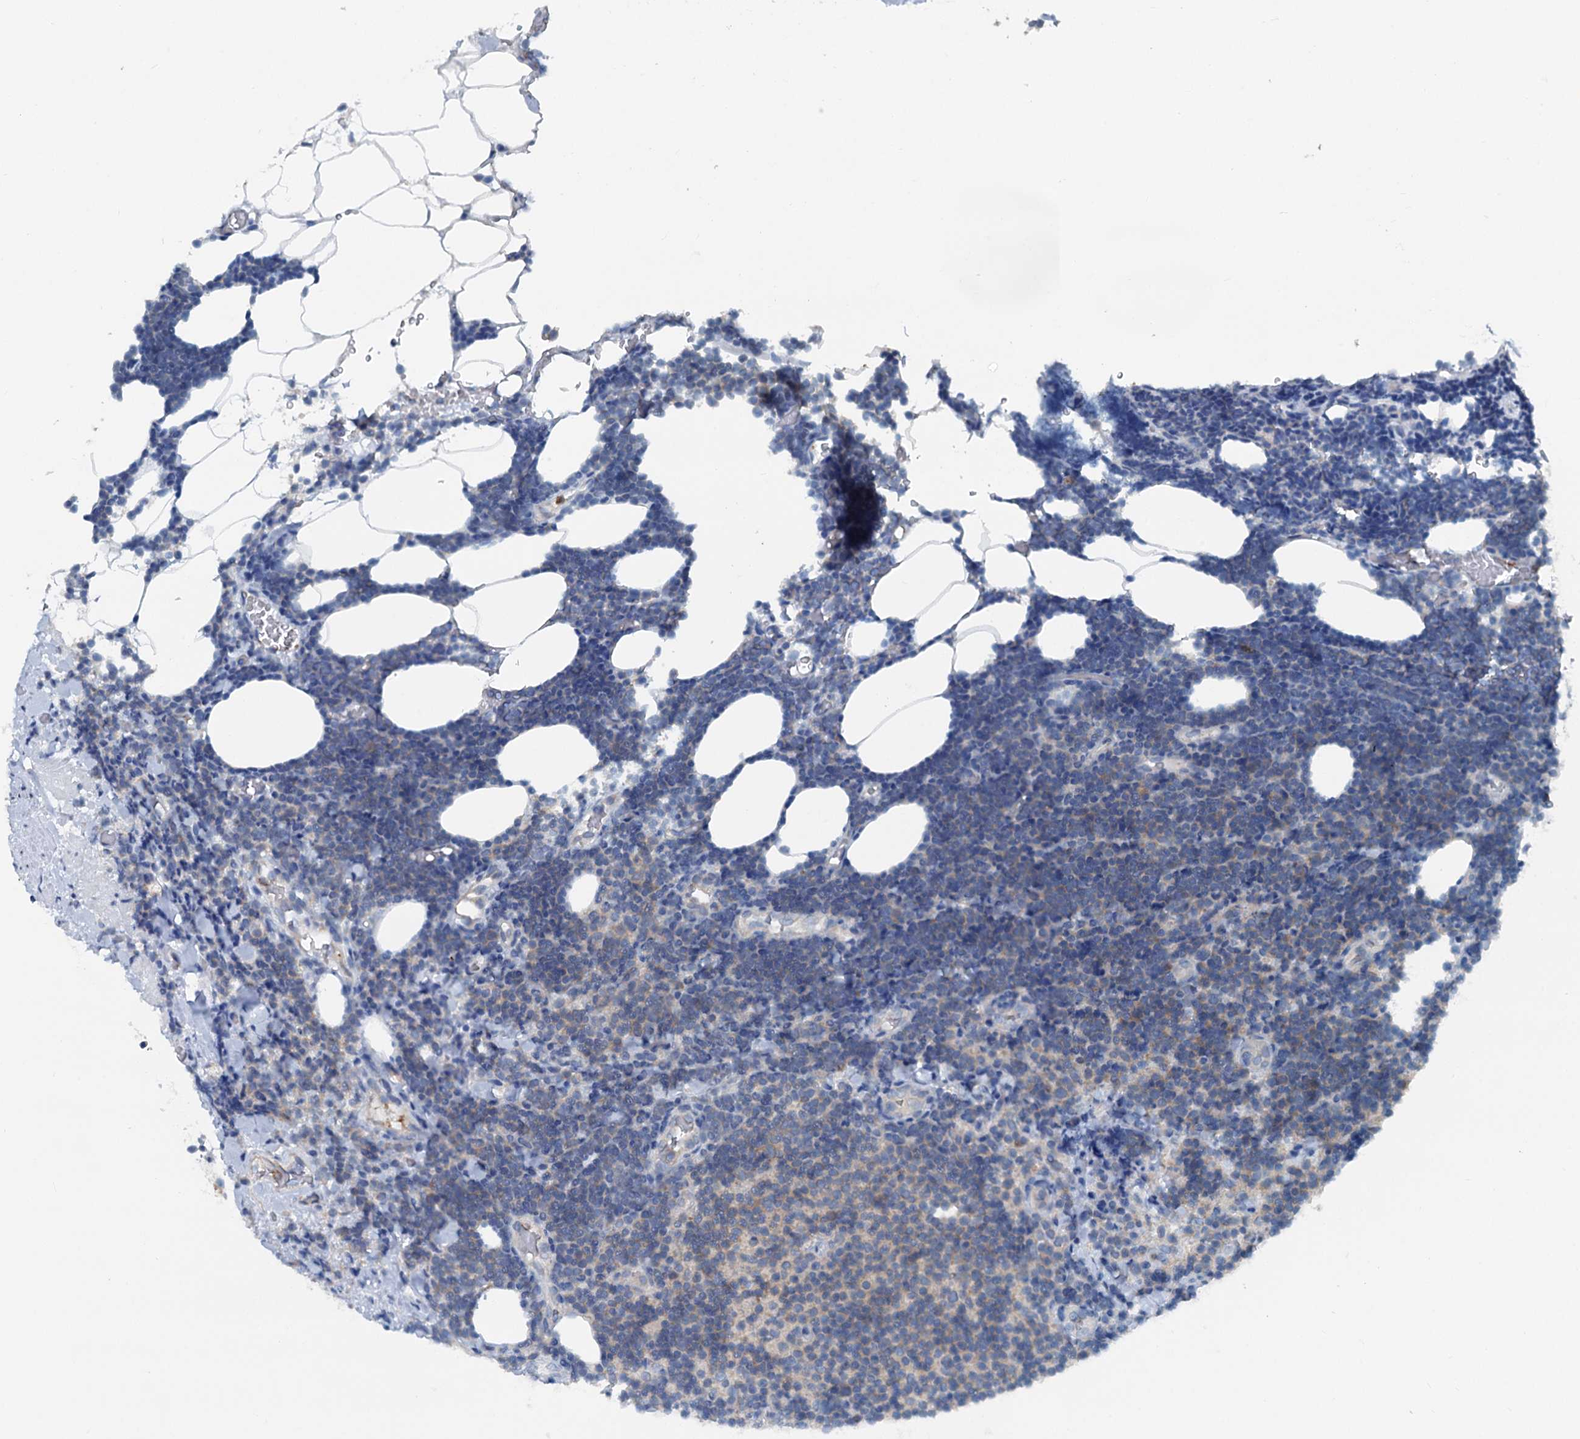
{"staining": {"intensity": "moderate", "quantity": "25%-75%", "location": "cytoplasmic/membranous"}, "tissue": "lymphoma", "cell_type": "Tumor cells", "image_type": "cancer", "snomed": [{"axis": "morphology", "description": "Malignant lymphoma, non-Hodgkin's type, Low grade"}, {"axis": "topography", "description": "Lymph node"}], "caption": "Lymphoma tissue displays moderate cytoplasmic/membranous expression in approximately 25%-75% of tumor cells, visualized by immunohistochemistry.", "gene": "N4BP2L2", "patient": {"sex": "male", "age": 66}}